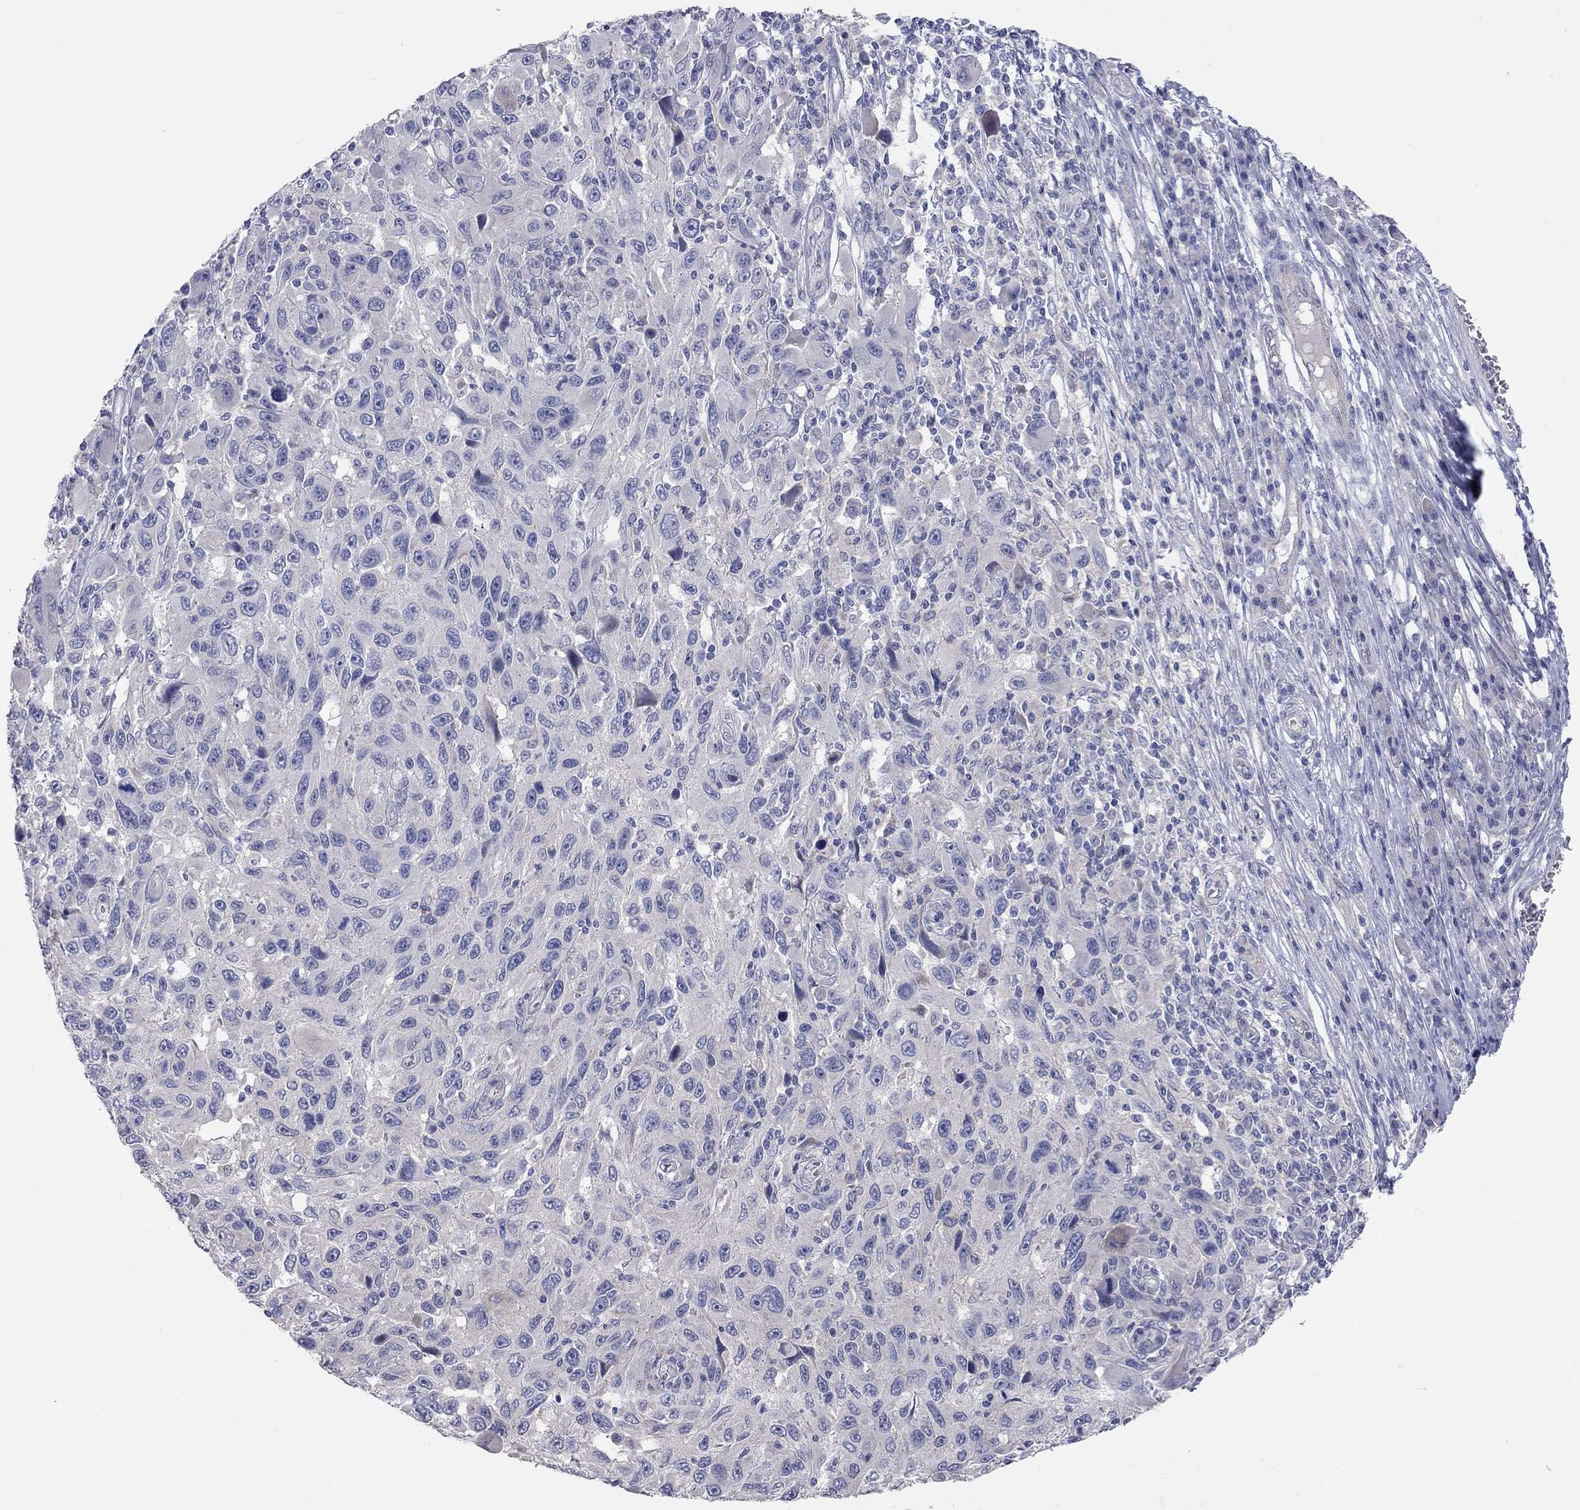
{"staining": {"intensity": "negative", "quantity": "none", "location": "none"}, "tissue": "melanoma", "cell_type": "Tumor cells", "image_type": "cancer", "snomed": [{"axis": "morphology", "description": "Malignant melanoma, NOS"}, {"axis": "topography", "description": "Skin"}], "caption": "This is an immunohistochemistry histopathology image of human melanoma. There is no staining in tumor cells.", "gene": "KCNB1", "patient": {"sex": "male", "age": 53}}